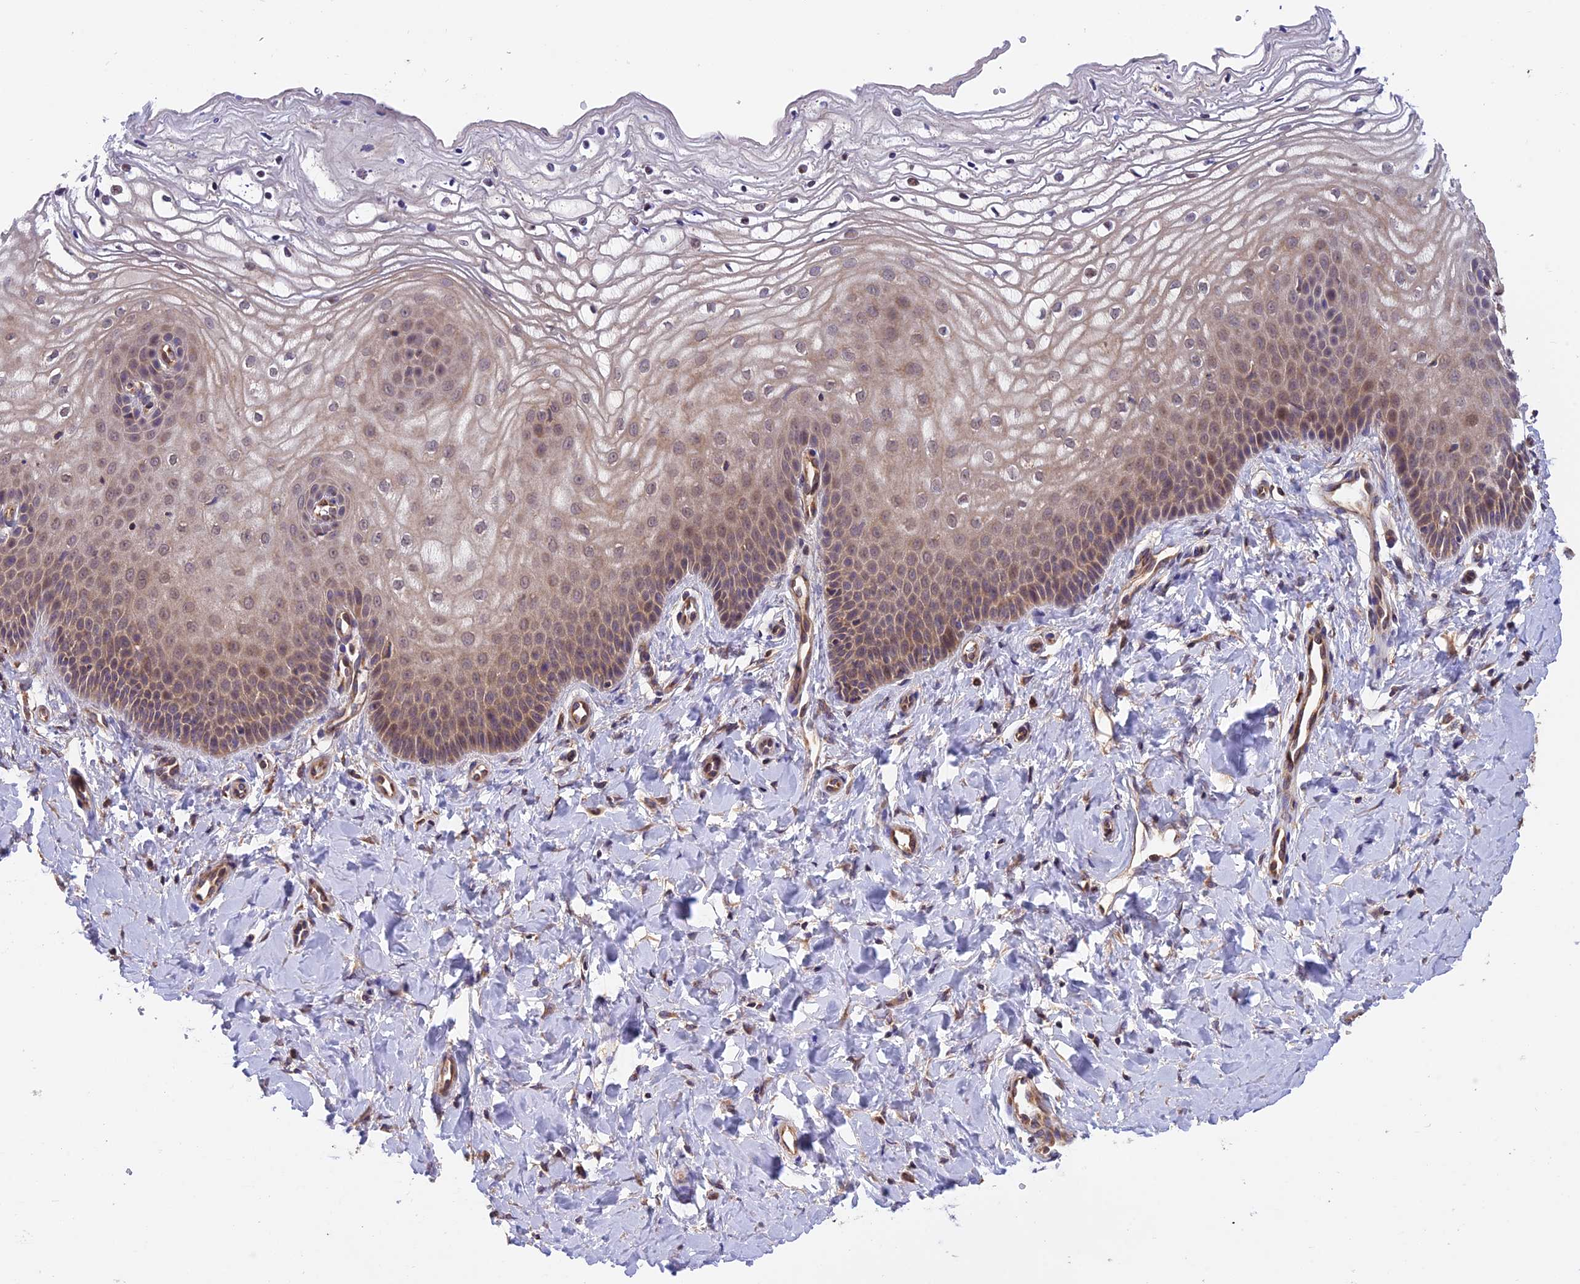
{"staining": {"intensity": "moderate", "quantity": "25%-75%", "location": "cytoplasmic/membranous"}, "tissue": "vagina", "cell_type": "Squamous epithelial cells", "image_type": "normal", "snomed": [{"axis": "morphology", "description": "Normal tissue, NOS"}, {"axis": "topography", "description": "Vagina"}, {"axis": "topography", "description": "Cervix"}], "caption": "The histopathology image demonstrates staining of normal vagina, revealing moderate cytoplasmic/membranous protein staining (brown color) within squamous epithelial cells.", "gene": "MNS1", "patient": {"sex": "female", "age": 40}}